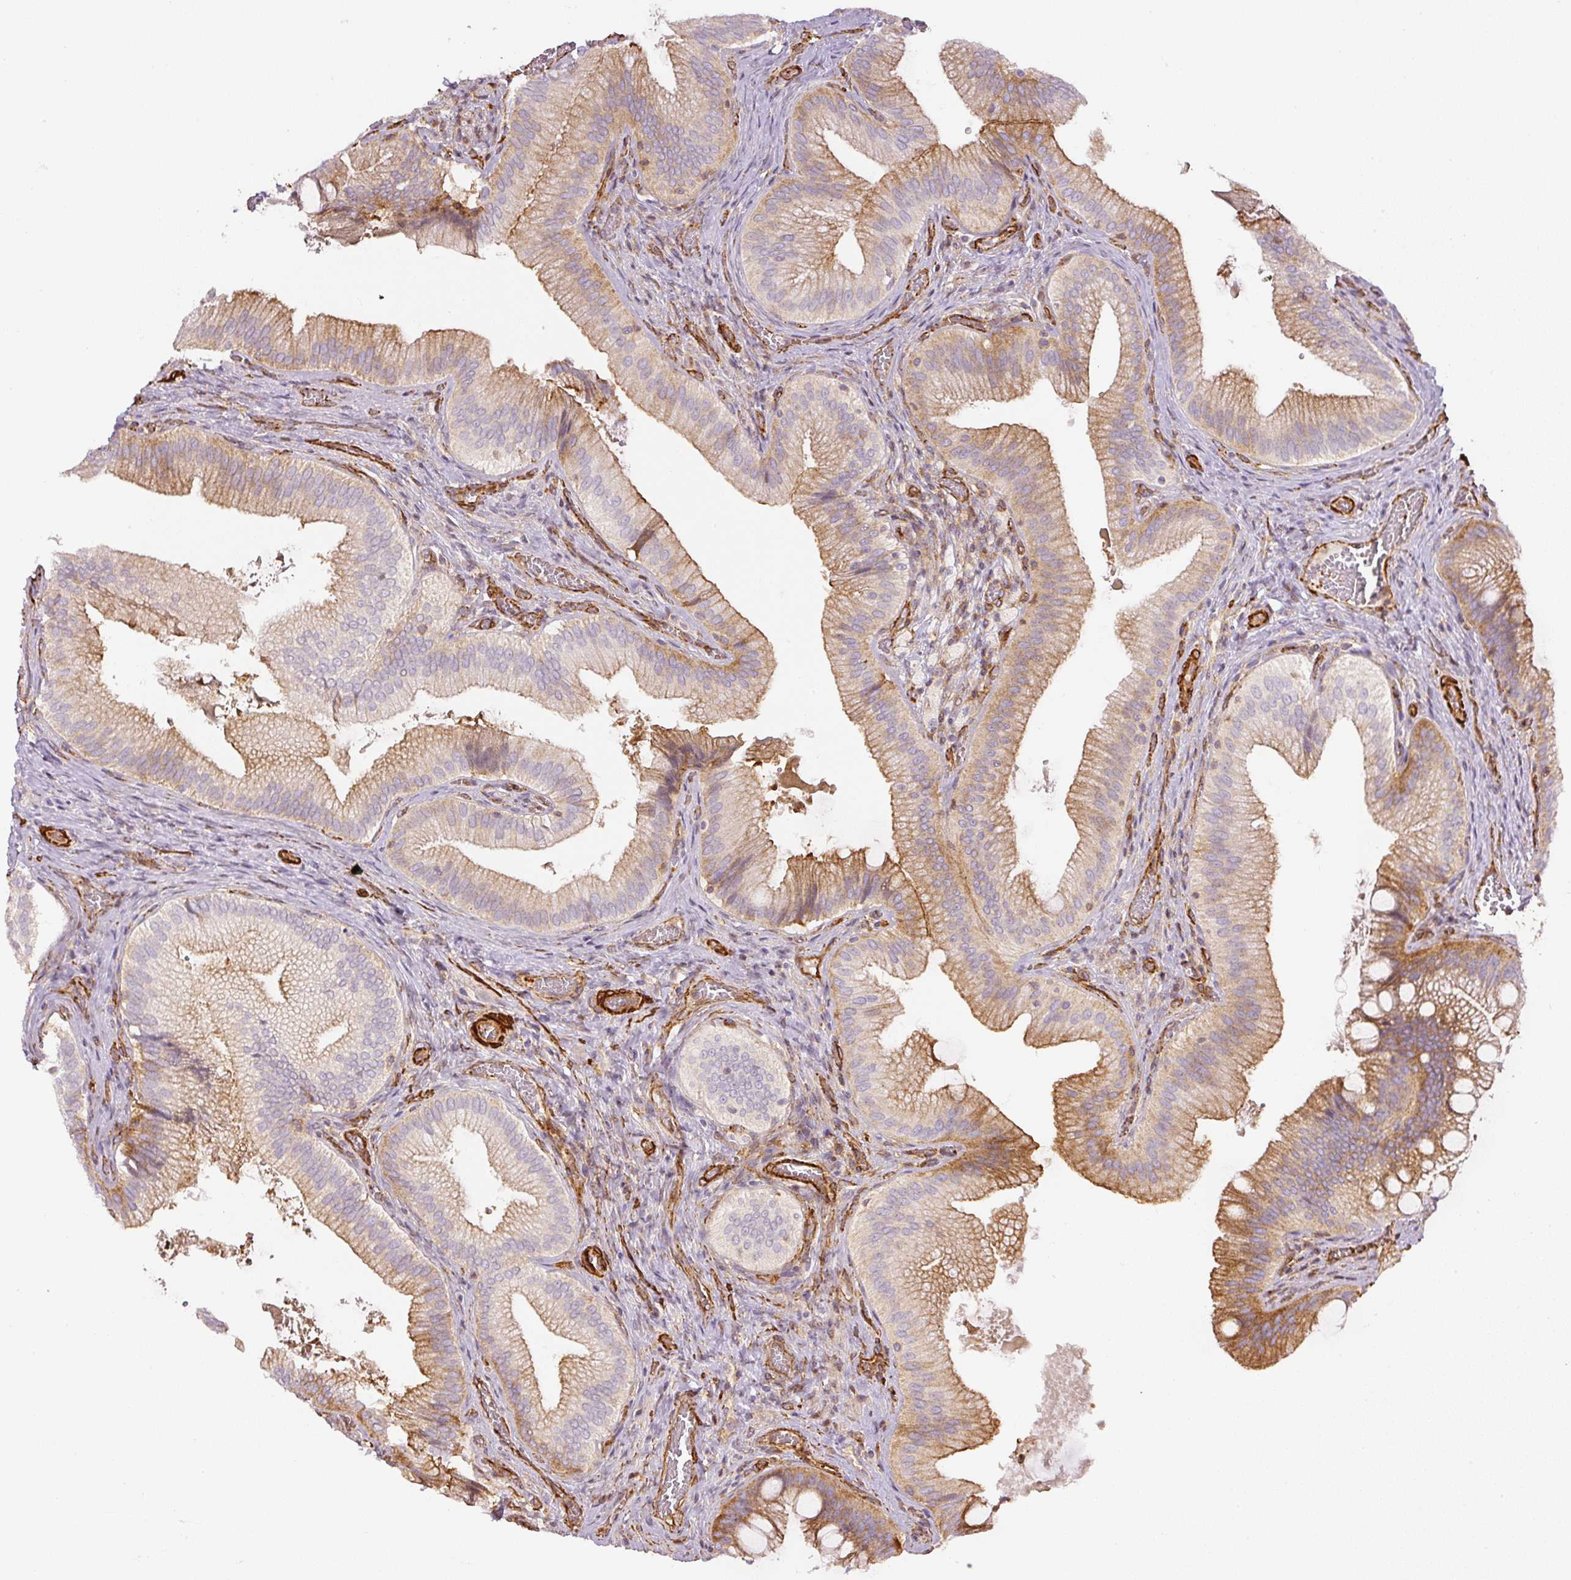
{"staining": {"intensity": "moderate", "quantity": ">75%", "location": "cytoplasmic/membranous"}, "tissue": "gallbladder", "cell_type": "Glandular cells", "image_type": "normal", "snomed": [{"axis": "morphology", "description": "Normal tissue, NOS"}, {"axis": "topography", "description": "Gallbladder"}], "caption": "High-power microscopy captured an IHC micrograph of unremarkable gallbladder, revealing moderate cytoplasmic/membranous positivity in about >75% of glandular cells.", "gene": "MYL12A", "patient": {"sex": "male", "age": 17}}